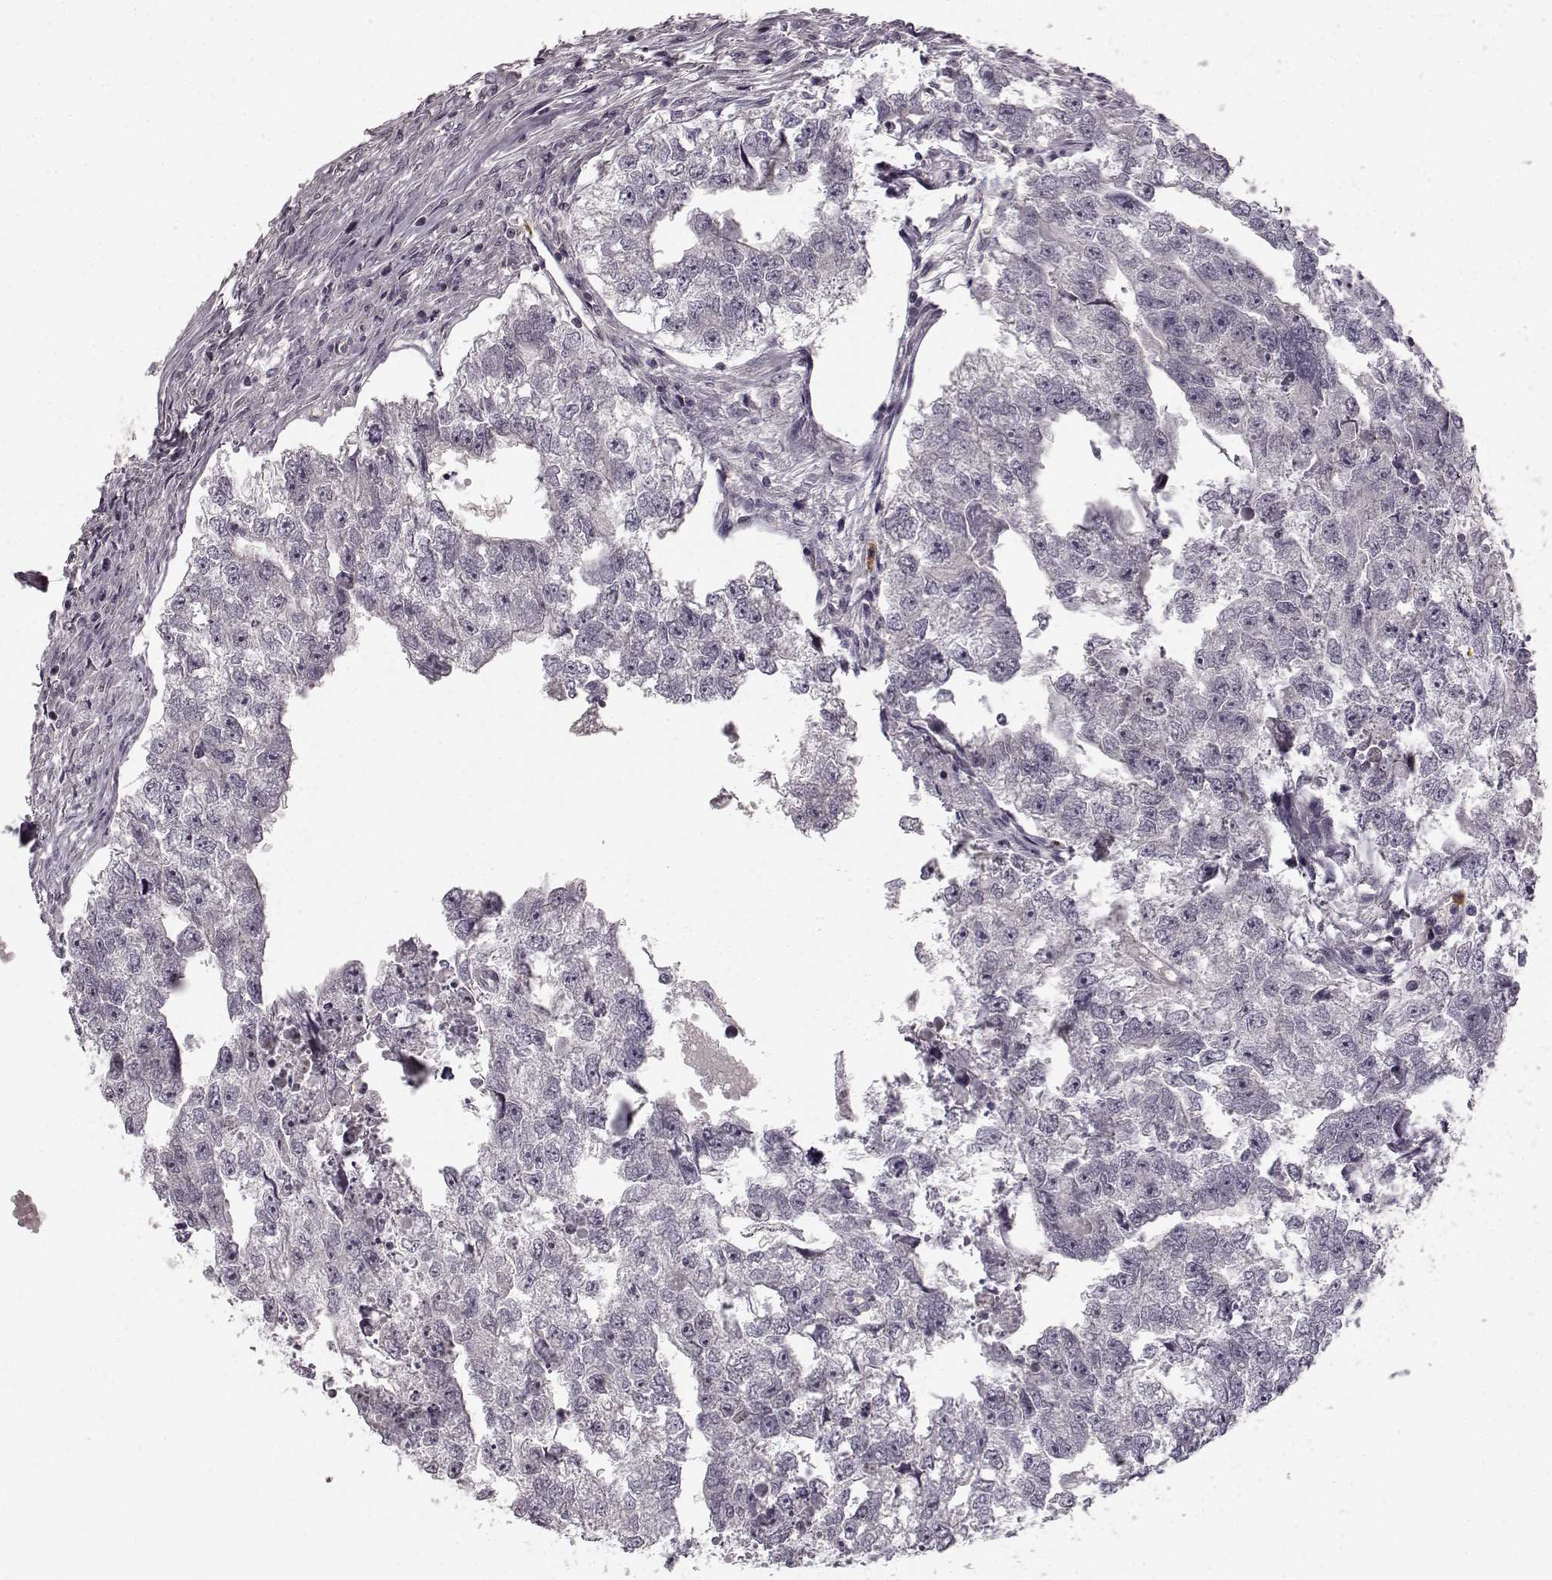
{"staining": {"intensity": "negative", "quantity": "none", "location": "none"}, "tissue": "testis cancer", "cell_type": "Tumor cells", "image_type": "cancer", "snomed": [{"axis": "morphology", "description": "Carcinoma, Embryonal, NOS"}, {"axis": "morphology", "description": "Teratoma, malignant, NOS"}, {"axis": "topography", "description": "Testis"}], "caption": "The micrograph reveals no staining of tumor cells in testis embryonal carcinoma. (DAB (3,3'-diaminobenzidine) immunohistochemistry (IHC) with hematoxylin counter stain).", "gene": "CHIT1", "patient": {"sex": "male", "age": 44}}